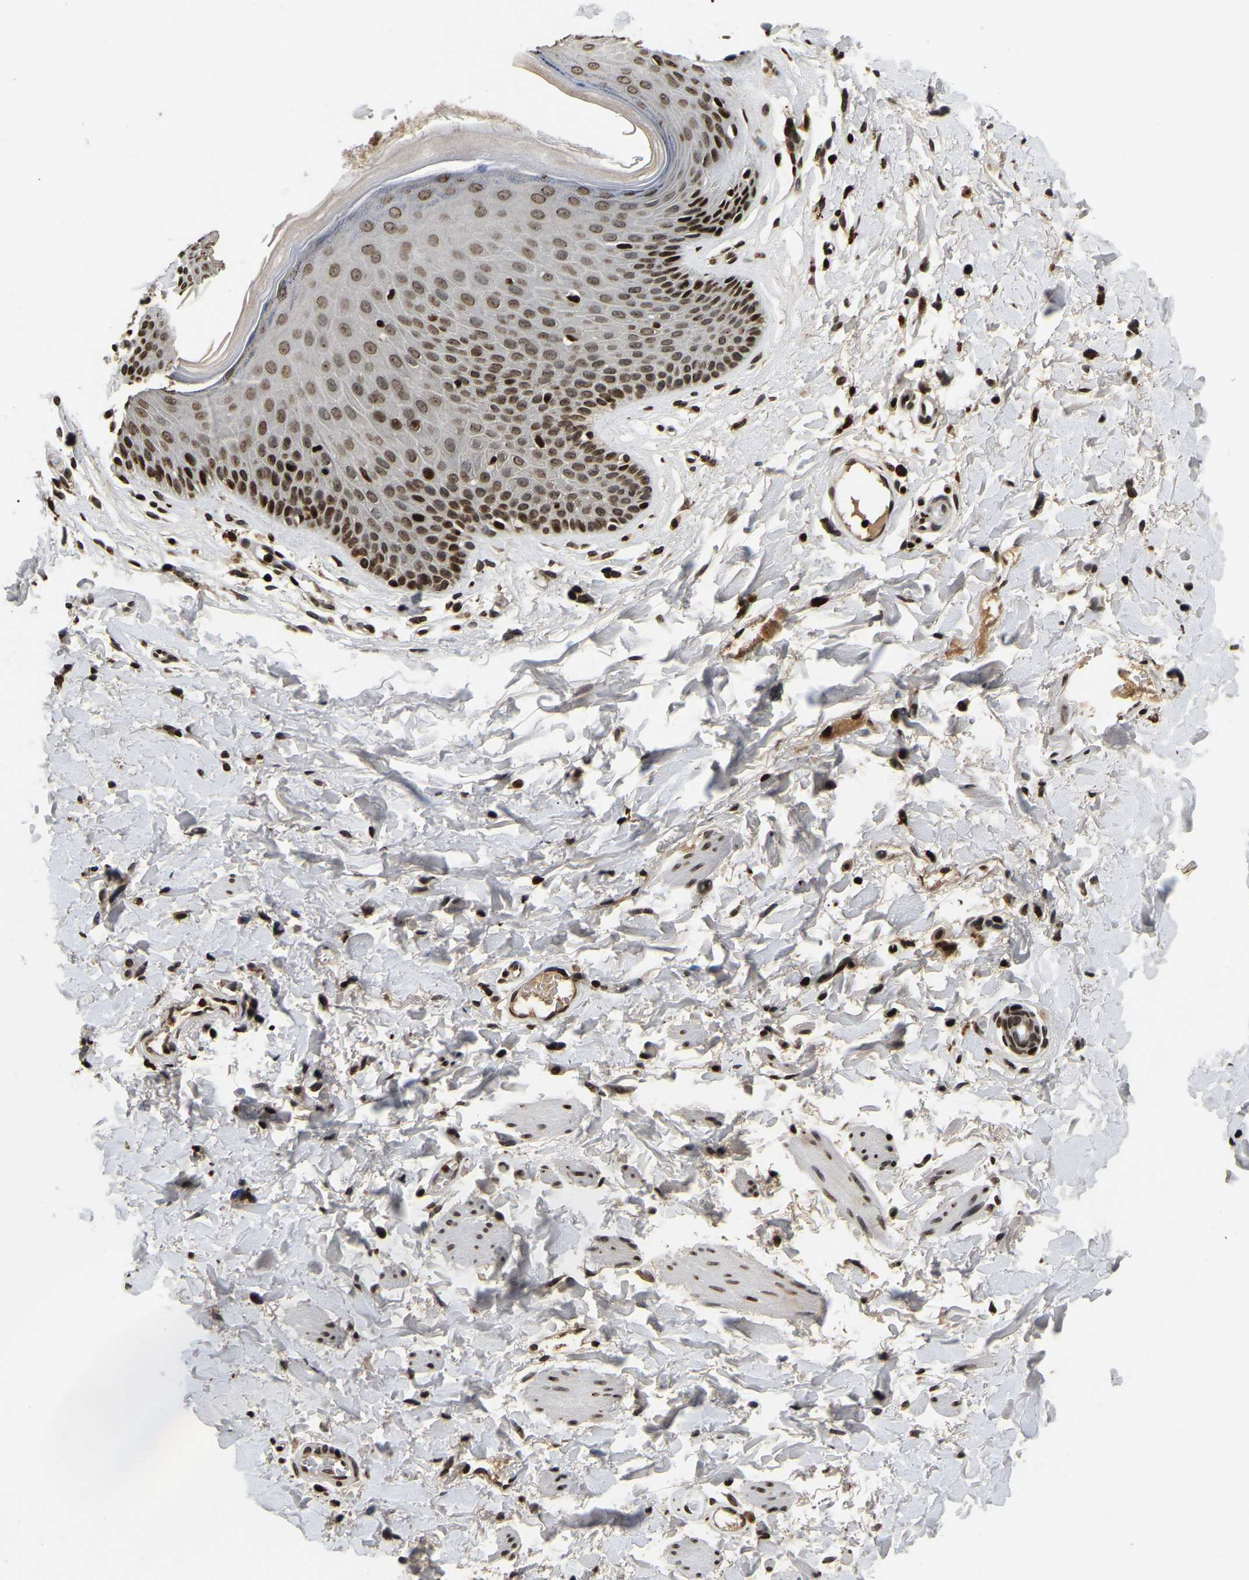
{"staining": {"intensity": "strong", "quantity": ">75%", "location": "nuclear"}, "tissue": "skin", "cell_type": "Epidermal cells", "image_type": "normal", "snomed": [{"axis": "morphology", "description": "Normal tissue, NOS"}, {"axis": "topography", "description": "Vulva"}], "caption": "Protein expression by immunohistochemistry demonstrates strong nuclear positivity in about >75% of epidermal cells in benign skin.", "gene": "LRRC61", "patient": {"sex": "female", "age": 73}}